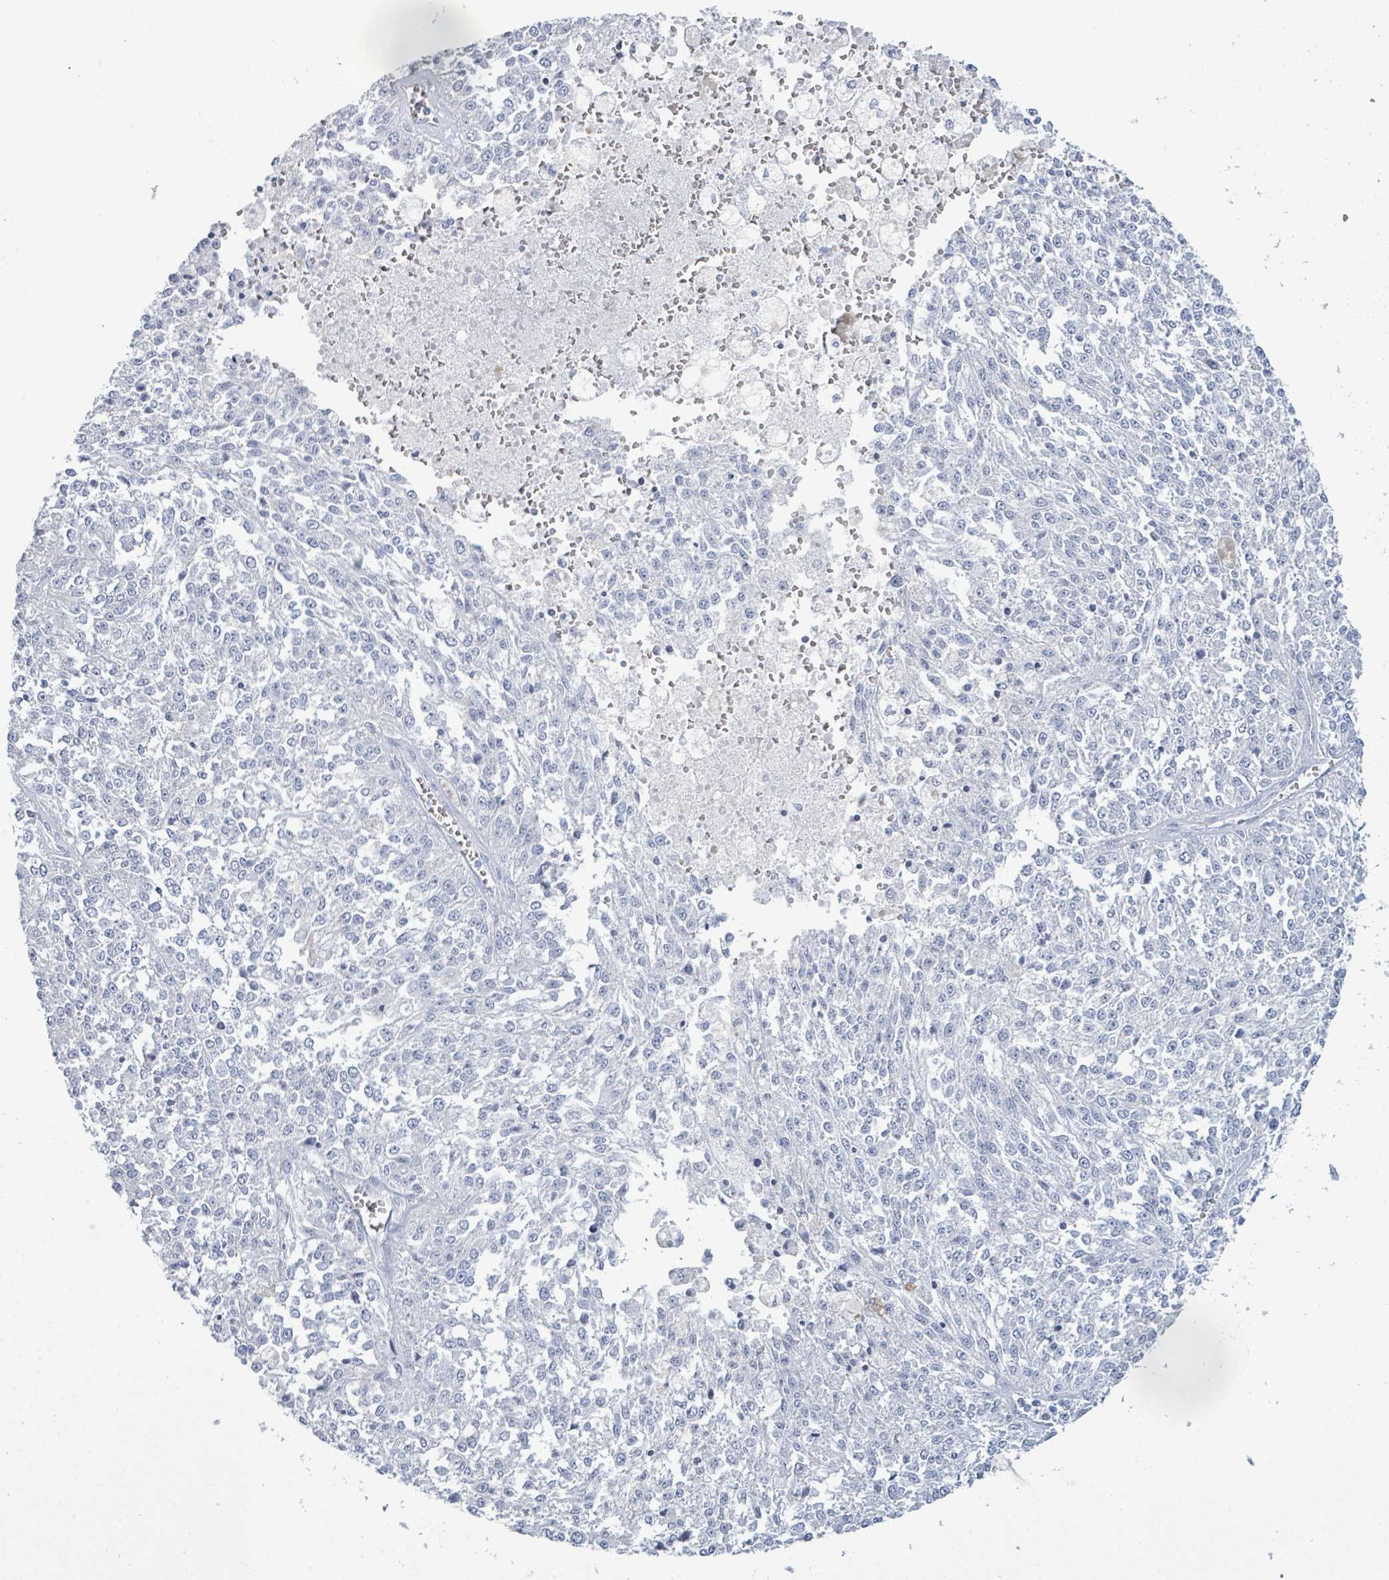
{"staining": {"intensity": "negative", "quantity": "none", "location": "none"}, "tissue": "melanoma", "cell_type": "Tumor cells", "image_type": "cancer", "snomed": [{"axis": "morphology", "description": "Malignant melanoma, NOS"}, {"axis": "topography", "description": "Skin"}], "caption": "Immunohistochemistry (IHC) of human malignant melanoma displays no positivity in tumor cells.", "gene": "PGA3", "patient": {"sex": "female", "age": 64}}